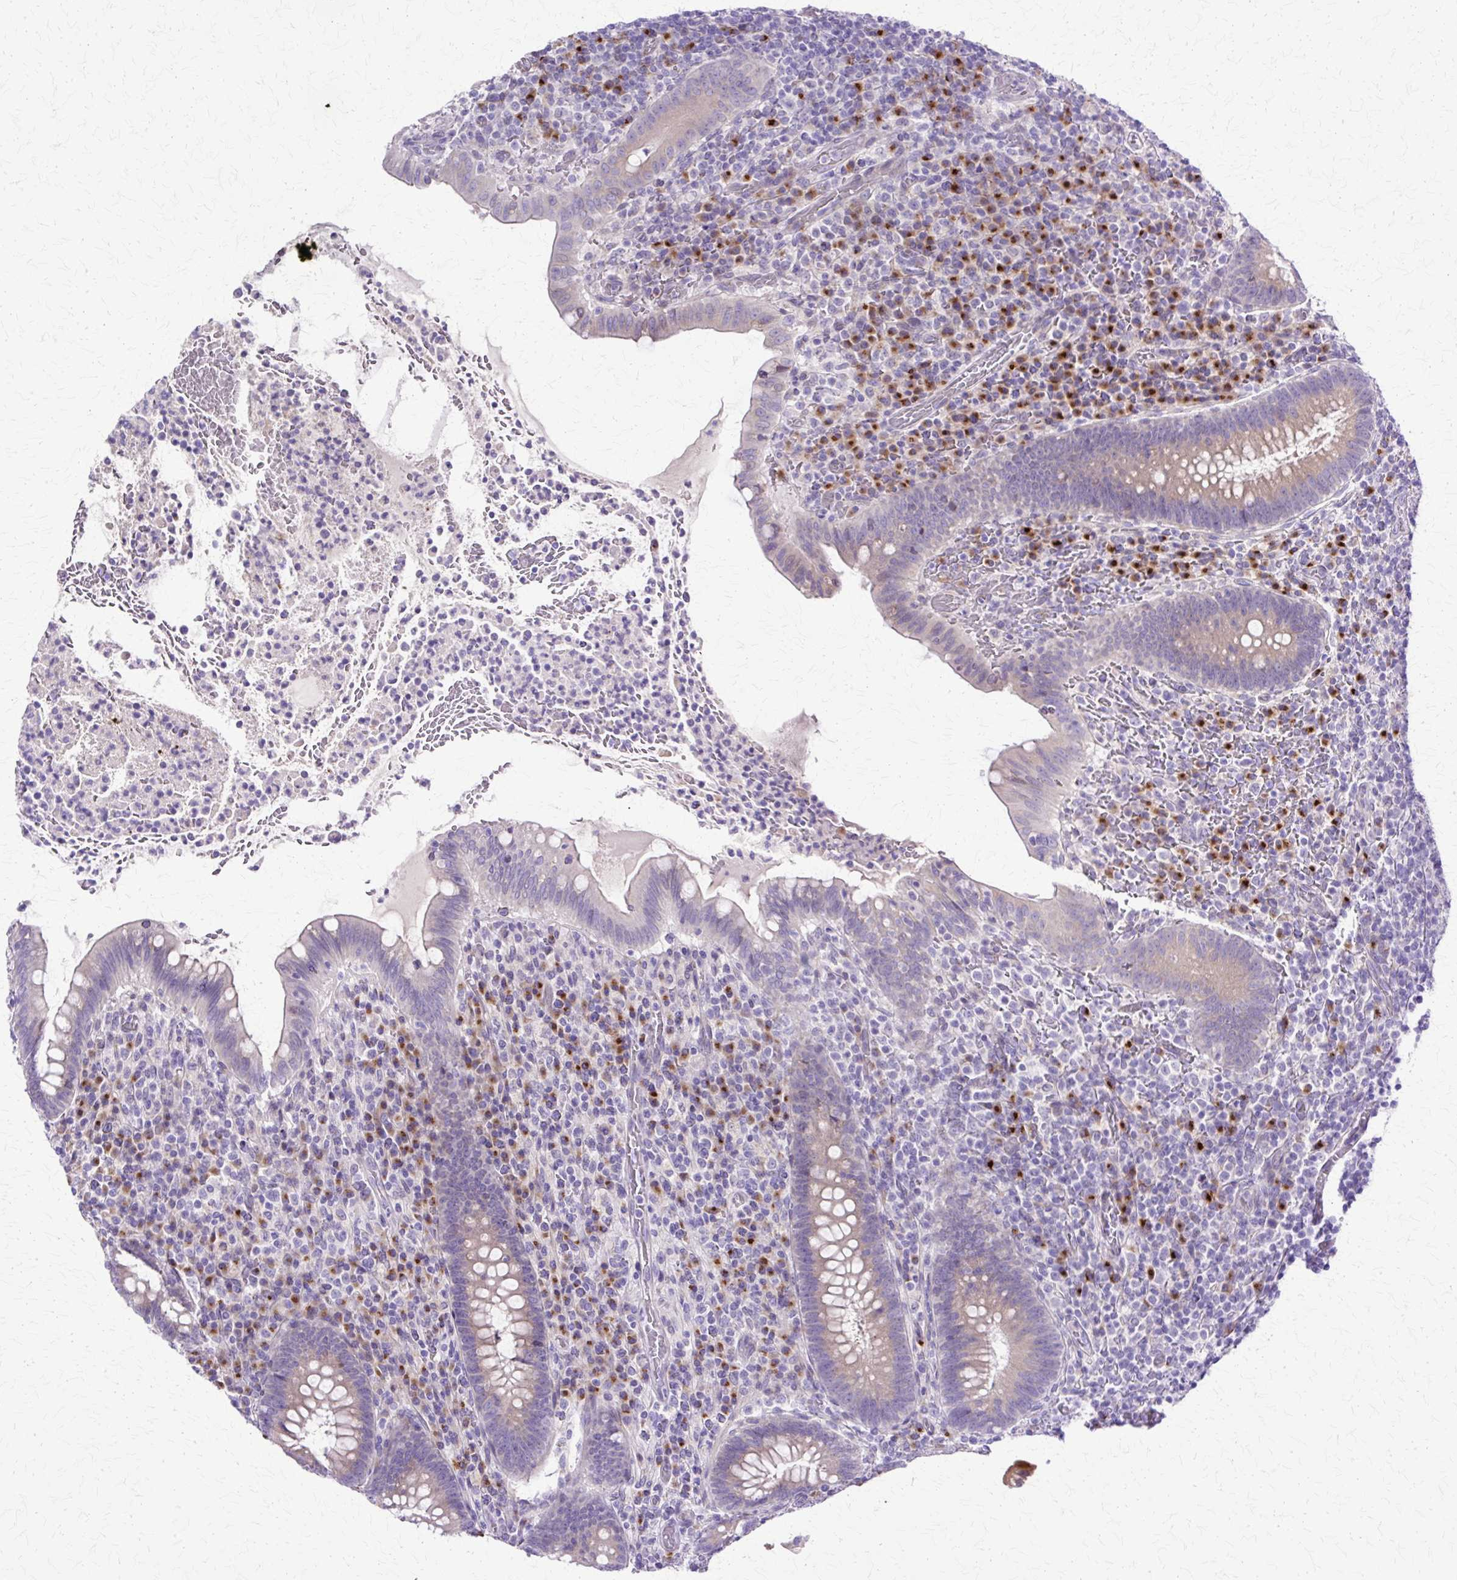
{"staining": {"intensity": "weak", "quantity": "25%-75%", "location": "cytoplasmic/membranous"}, "tissue": "appendix", "cell_type": "Glandular cells", "image_type": "normal", "snomed": [{"axis": "morphology", "description": "Normal tissue, NOS"}, {"axis": "topography", "description": "Appendix"}], "caption": "Benign appendix demonstrates weak cytoplasmic/membranous staining in about 25%-75% of glandular cells Immunohistochemistry stains the protein of interest in brown and the nuclei are stained blue..", "gene": "TBC1D3B", "patient": {"sex": "female", "age": 43}}